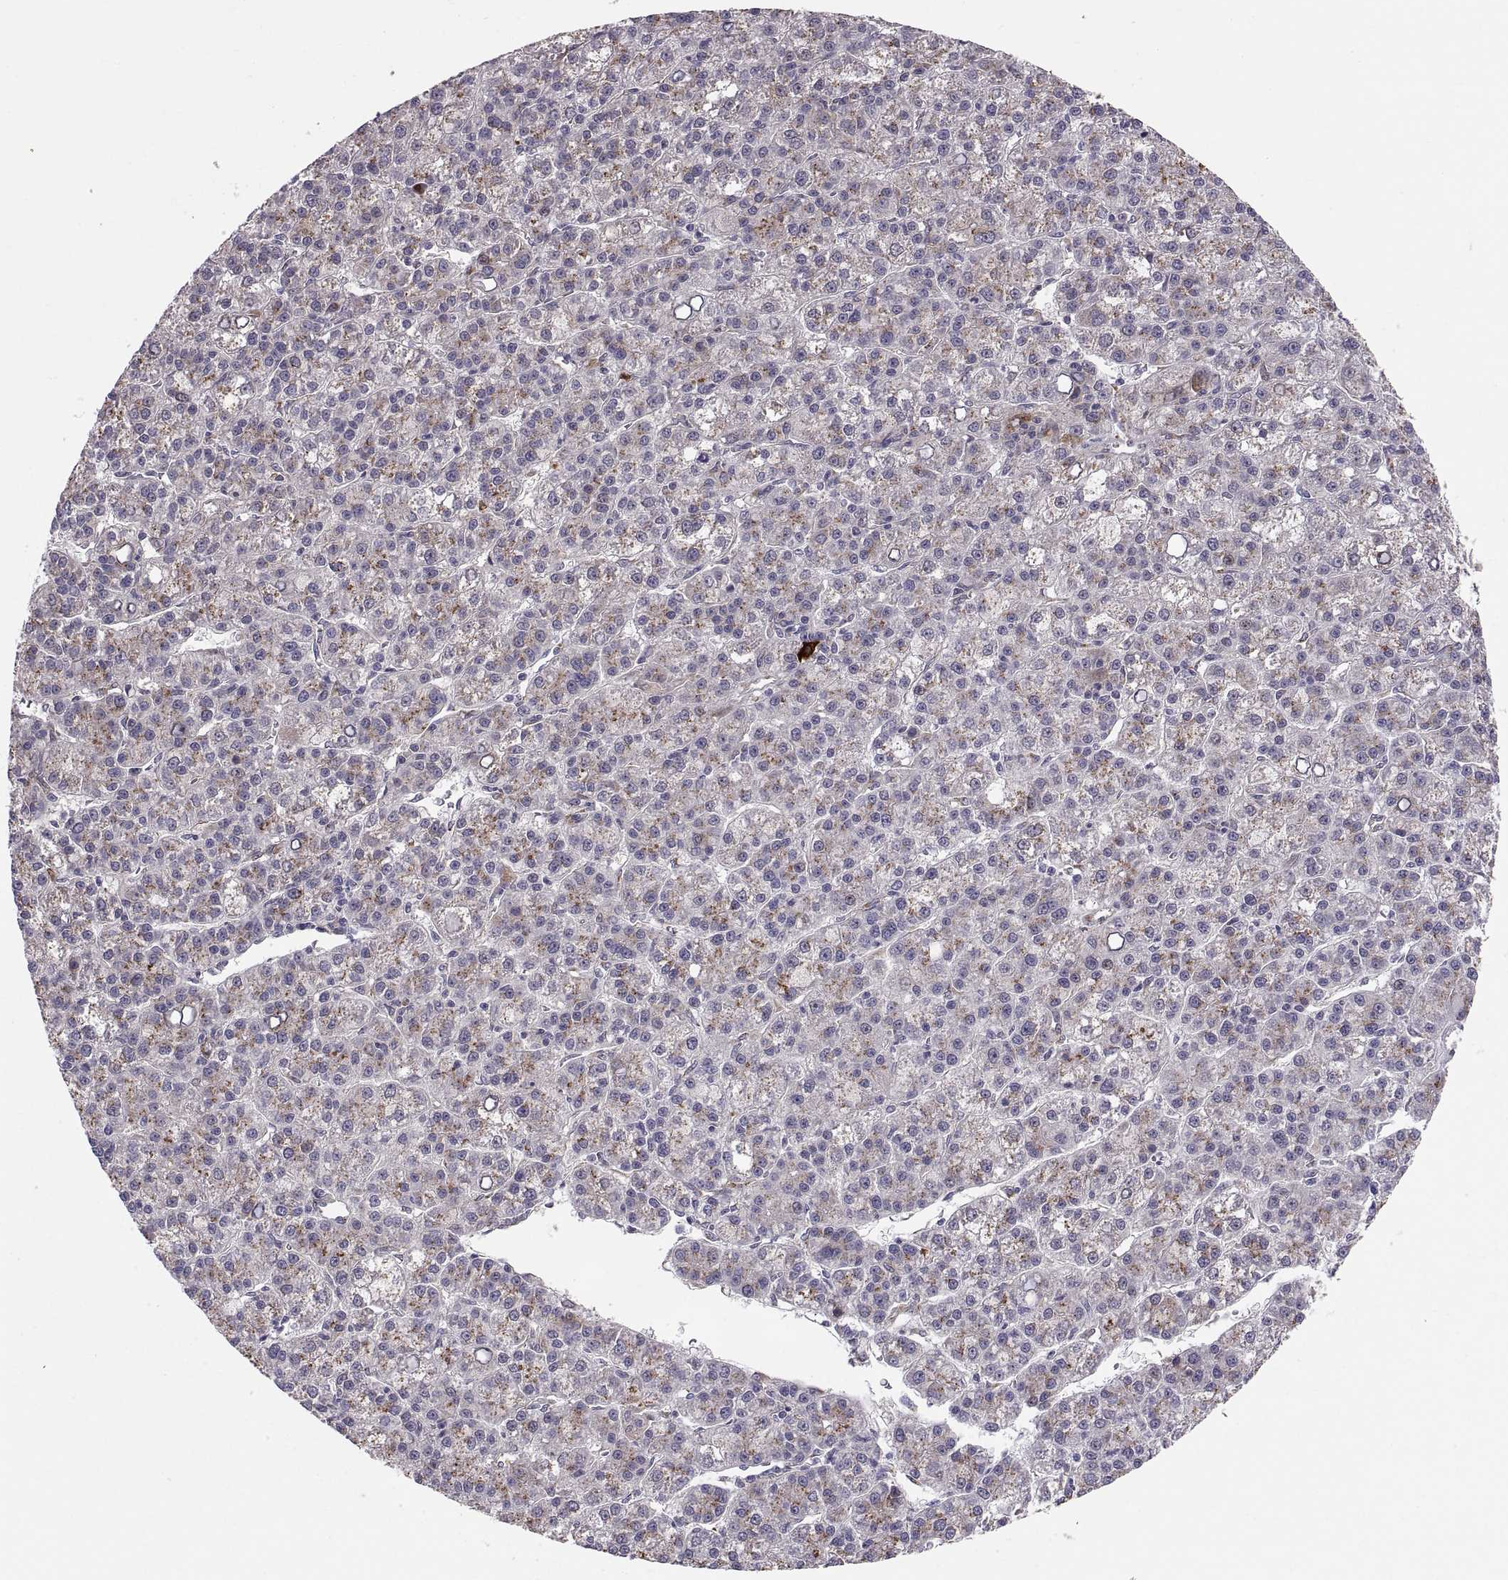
{"staining": {"intensity": "moderate", "quantity": "<25%", "location": "cytoplasmic/membranous"}, "tissue": "liver cancer", "cell_type": "Tumor cells", "image_type": "cancer", "snomed": [{"axis": "morphology", "description": "Carcinoma, Hepatocellular, NOS"}, {"axis": "topography", "description": "Liver"}], "caption": "Liver hepatocellular carcinoma tissue reveals moderate cytoplasmic/membranous positivity in approximately <25% of tumor cells", "gene": "TESC", "patient": {"sex": "female", "age": 60}}